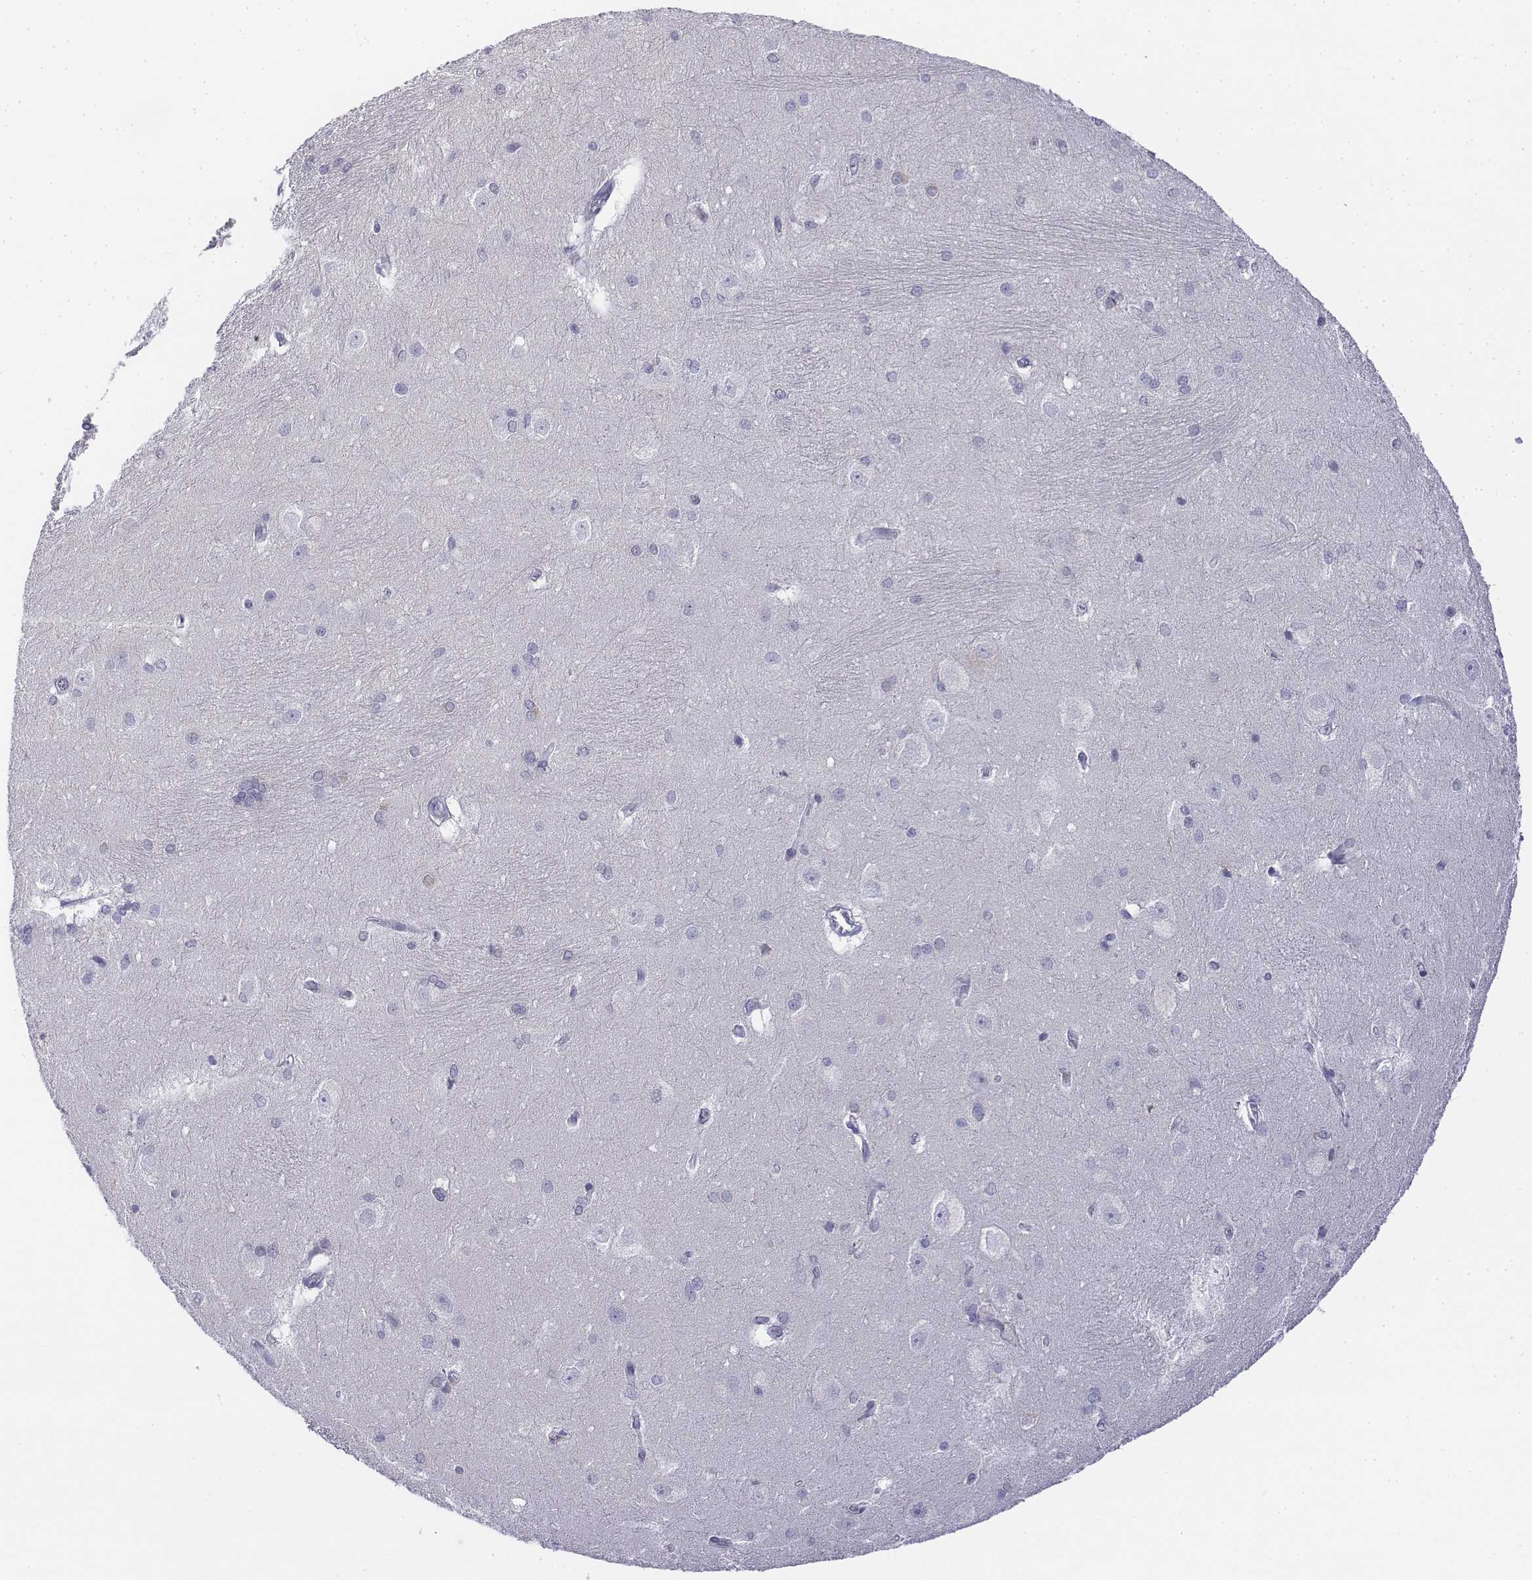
{"staining": {"intensity": "negative", "quantity": "none", "location": "none"}, "tissue": "hippocampus", "cell_type": "Glial cells", "image_type": "normal", "snomed": [{"axis": "morphology", "description": "Normal tissue, NOS"}, {"axis": "topography", "description": "Cerebral cortex"}, {"axis": "topography", "description": "Hippocampus"}], "caption": "An image of hippocampus stained for a protein demonstrates no brown staining in glial cells.", "gene": "CD3E", "patient": {"sex": "female", "age": 19}}